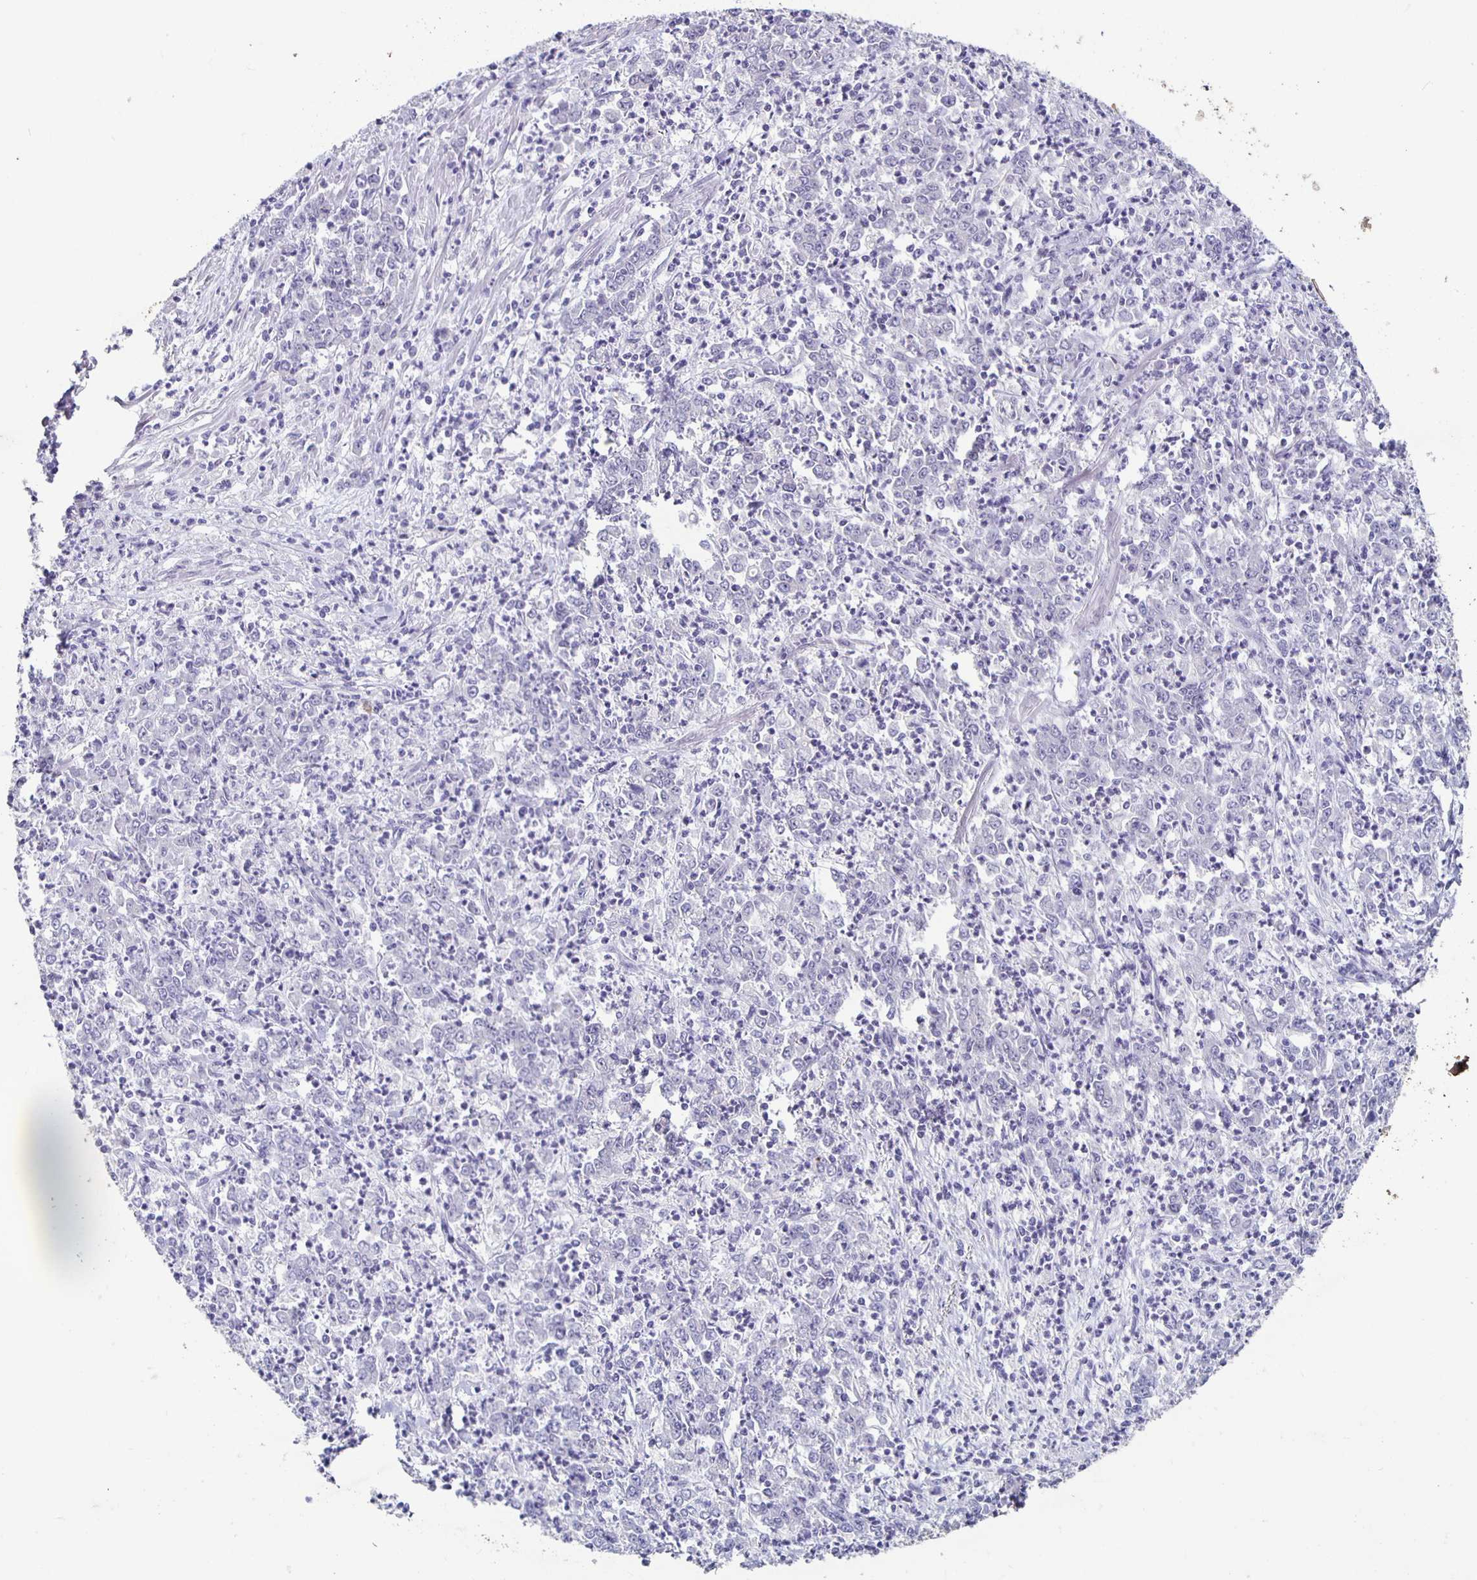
{"staining": {"intensity": "negative", "quantity": "none", "location": "none"}, "tissue": "stomach cancer", "cell_type": "Tumor cells", "image_type": "cancer", "snomed": [{"axis": "morphology", "description": "Adenocarcinoma, NOS"}, {"axis": "topography", "description": "Stomach, lower"}], "caption": "Tumor cells show no significant protein expression in stomach adenocarcinoma.", "gene": "CARNS1", "patient": {"sex": "female", "age": 71}}